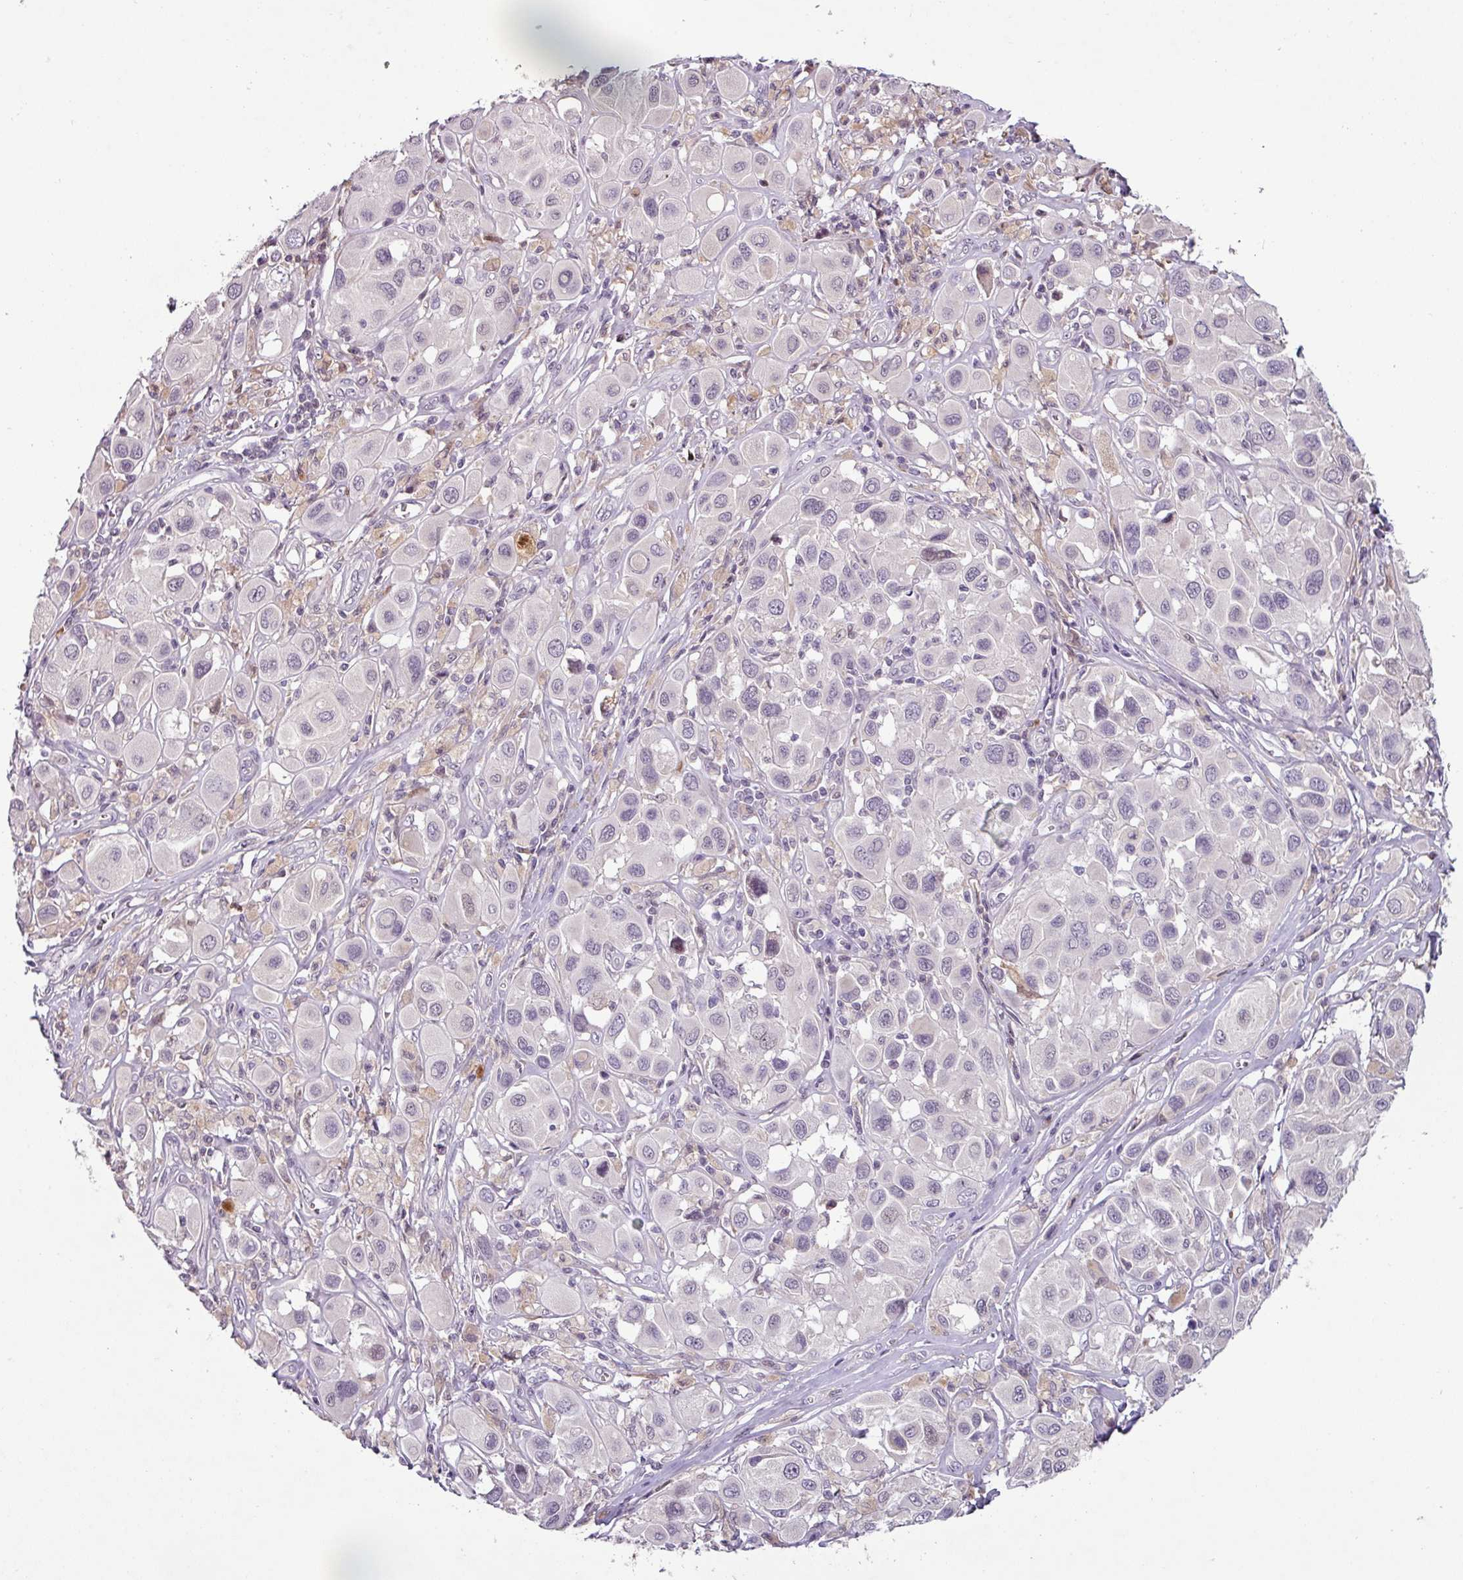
{"staining": {"intensity": "negative", "quantity": "none", "location": "none"}, "tissue": "melanoma", "cell_type": "Tumor cells", "image_type": "cancer", "snomed": [{"axis": "morphology", "description": "Malignant melanoma, Metastatic site"}, {"axis": "topography", "description": "Skin"}], "caption": "Tumor cells show no significant expression in melanoma.", "gene": "SLC5A10", "patient": {"sex": "male", "age": 41}}